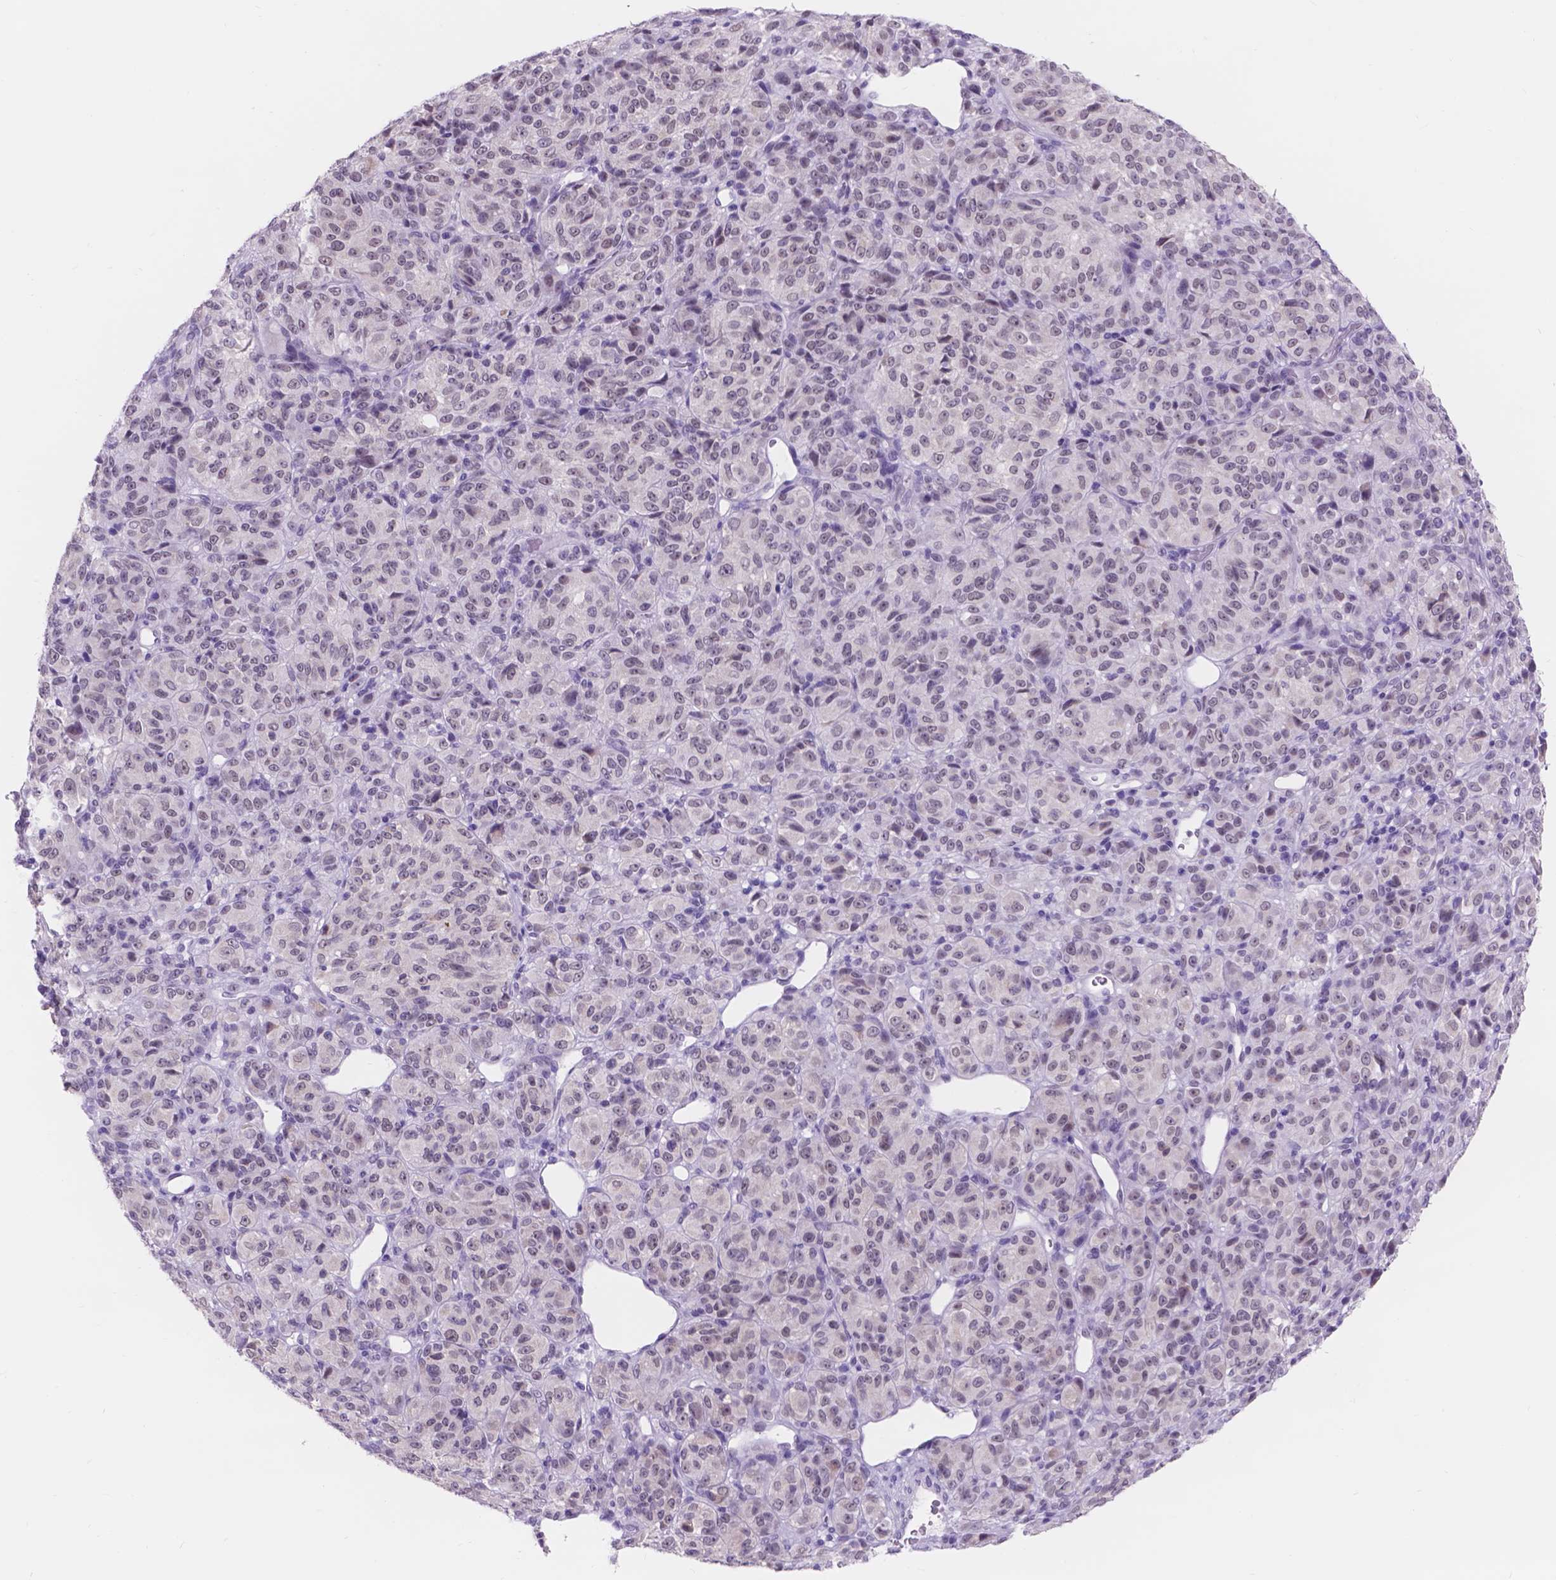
{"staining": {"intensity": "weak", "quantity": "25%-75%", "location": "nuclear"}, "tissue": "melanoma", "cell_type": "Tumor cells", "image_type": "cancer", "snomed": [{"axis": "morphology", "description": "Malignant melanoma, Metastatic site"}, {"axis": "topography", "description": "Brain"}], "caption": "Melanoma stained with DAB (3,3'-diaminobenzidine) IHC demonstrates low levels of weak nuclear staining in approximately 25%-75% of tumor cells. The staining was performed using DAB, with brown indicating positive protein expression. Nuclei are stained blue with hematoxylin.", "gene": "DCC", "patient": {"sex": "female", "age": 56}}